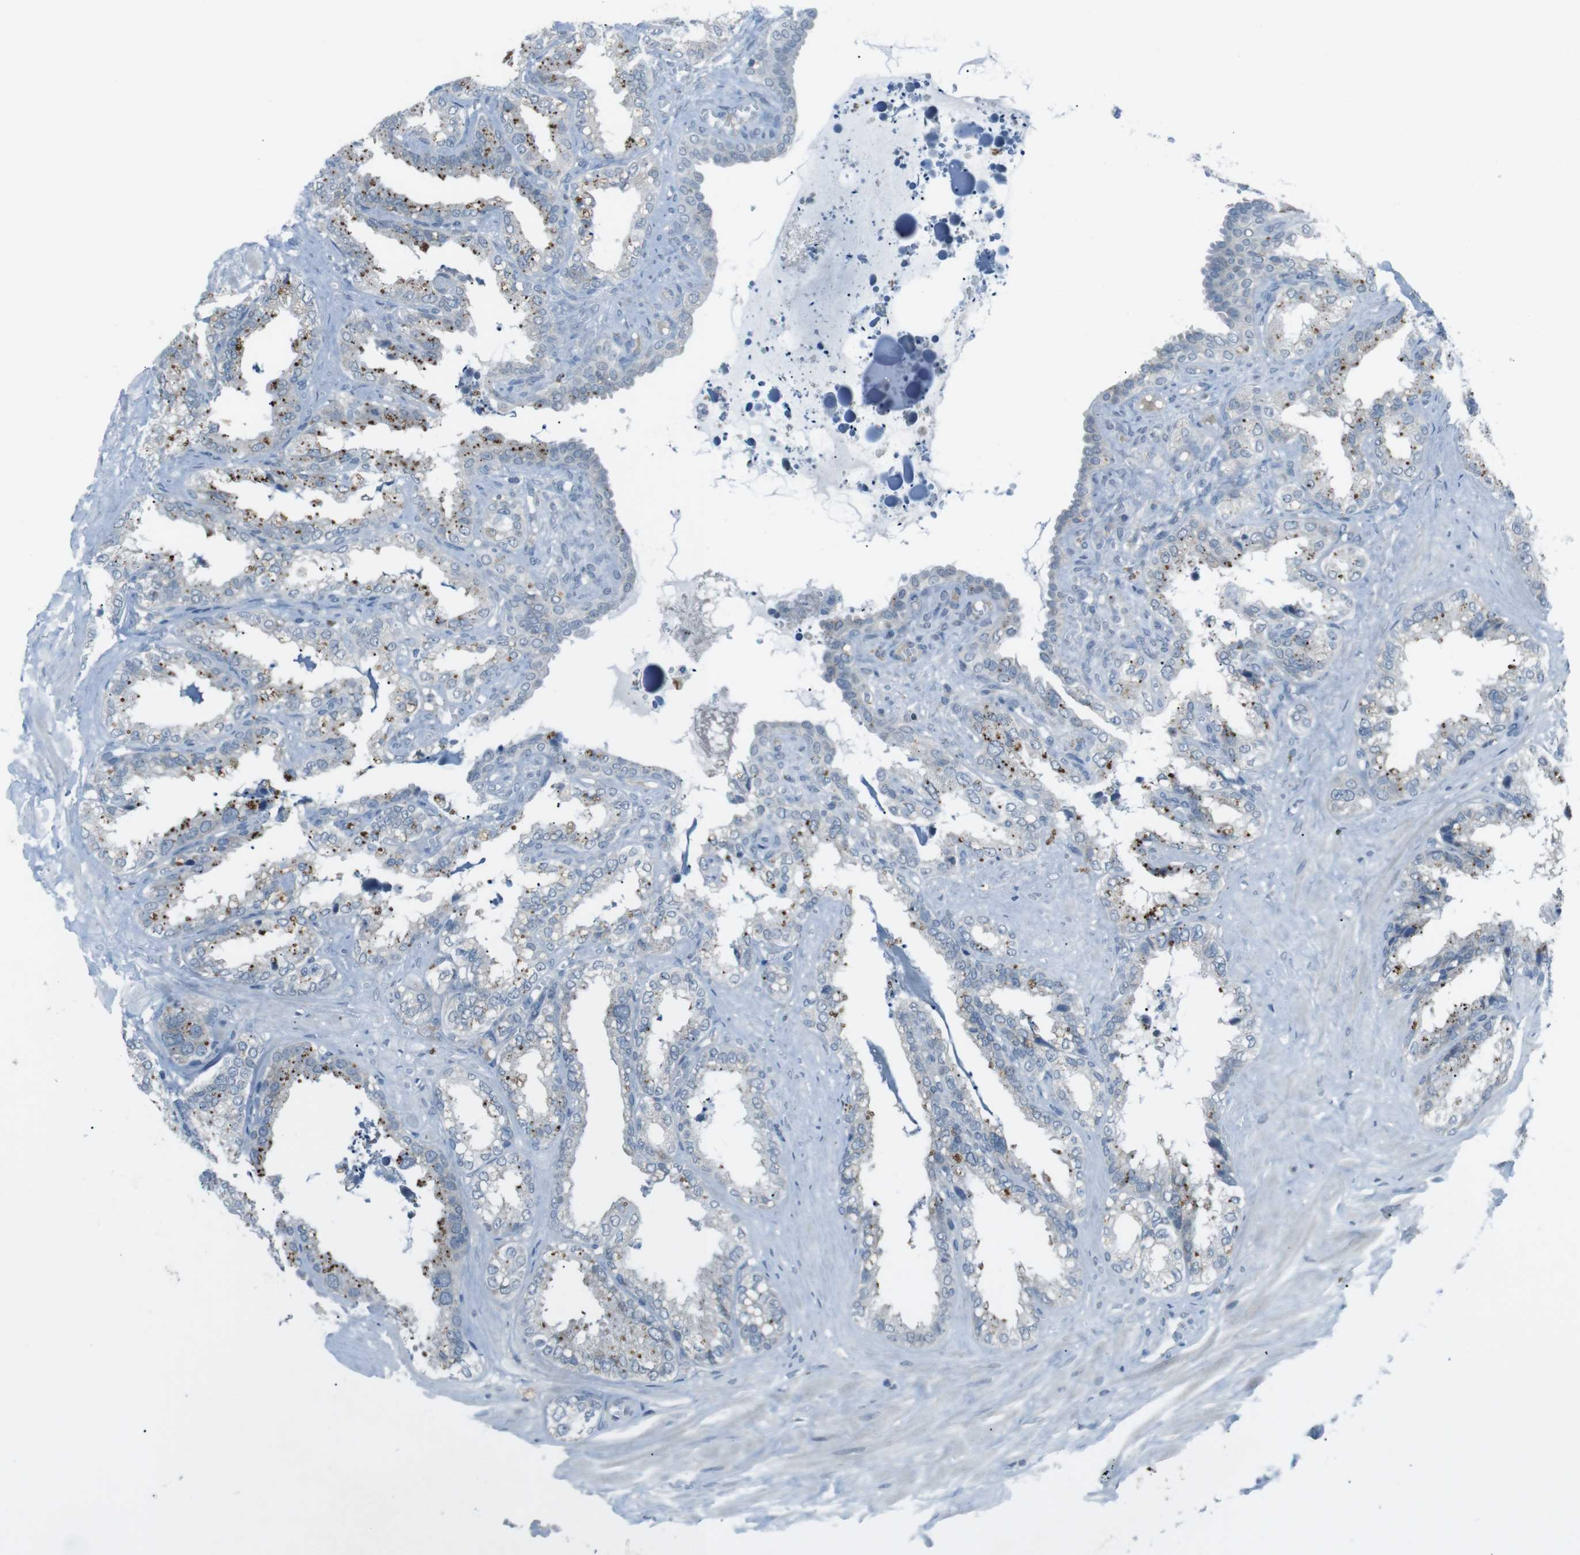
{"staining": {"intensity": "moderate", "quantity": "25%-75%", "location": "cytoplasmic/membranous"}, "tissue": "seminal vesicle", "cell_type": "Glandular cells", "image_type": "normal", "snomed": [{"axis": "morphology", "description": "Normal tissue, NOS"}, {"axis": "topography", "description": "Seminal veicle"}], "caption": "High-power microscopy captured an immunohistochemistry (IHC) histopathology image of benign seminal vesicle, revealing moderate cytoplasmic/membranous expression in approximately 25%-75% of glandular cells.", "gene": "FCRLA", "patient": {"sex": "male", "age": 64}}